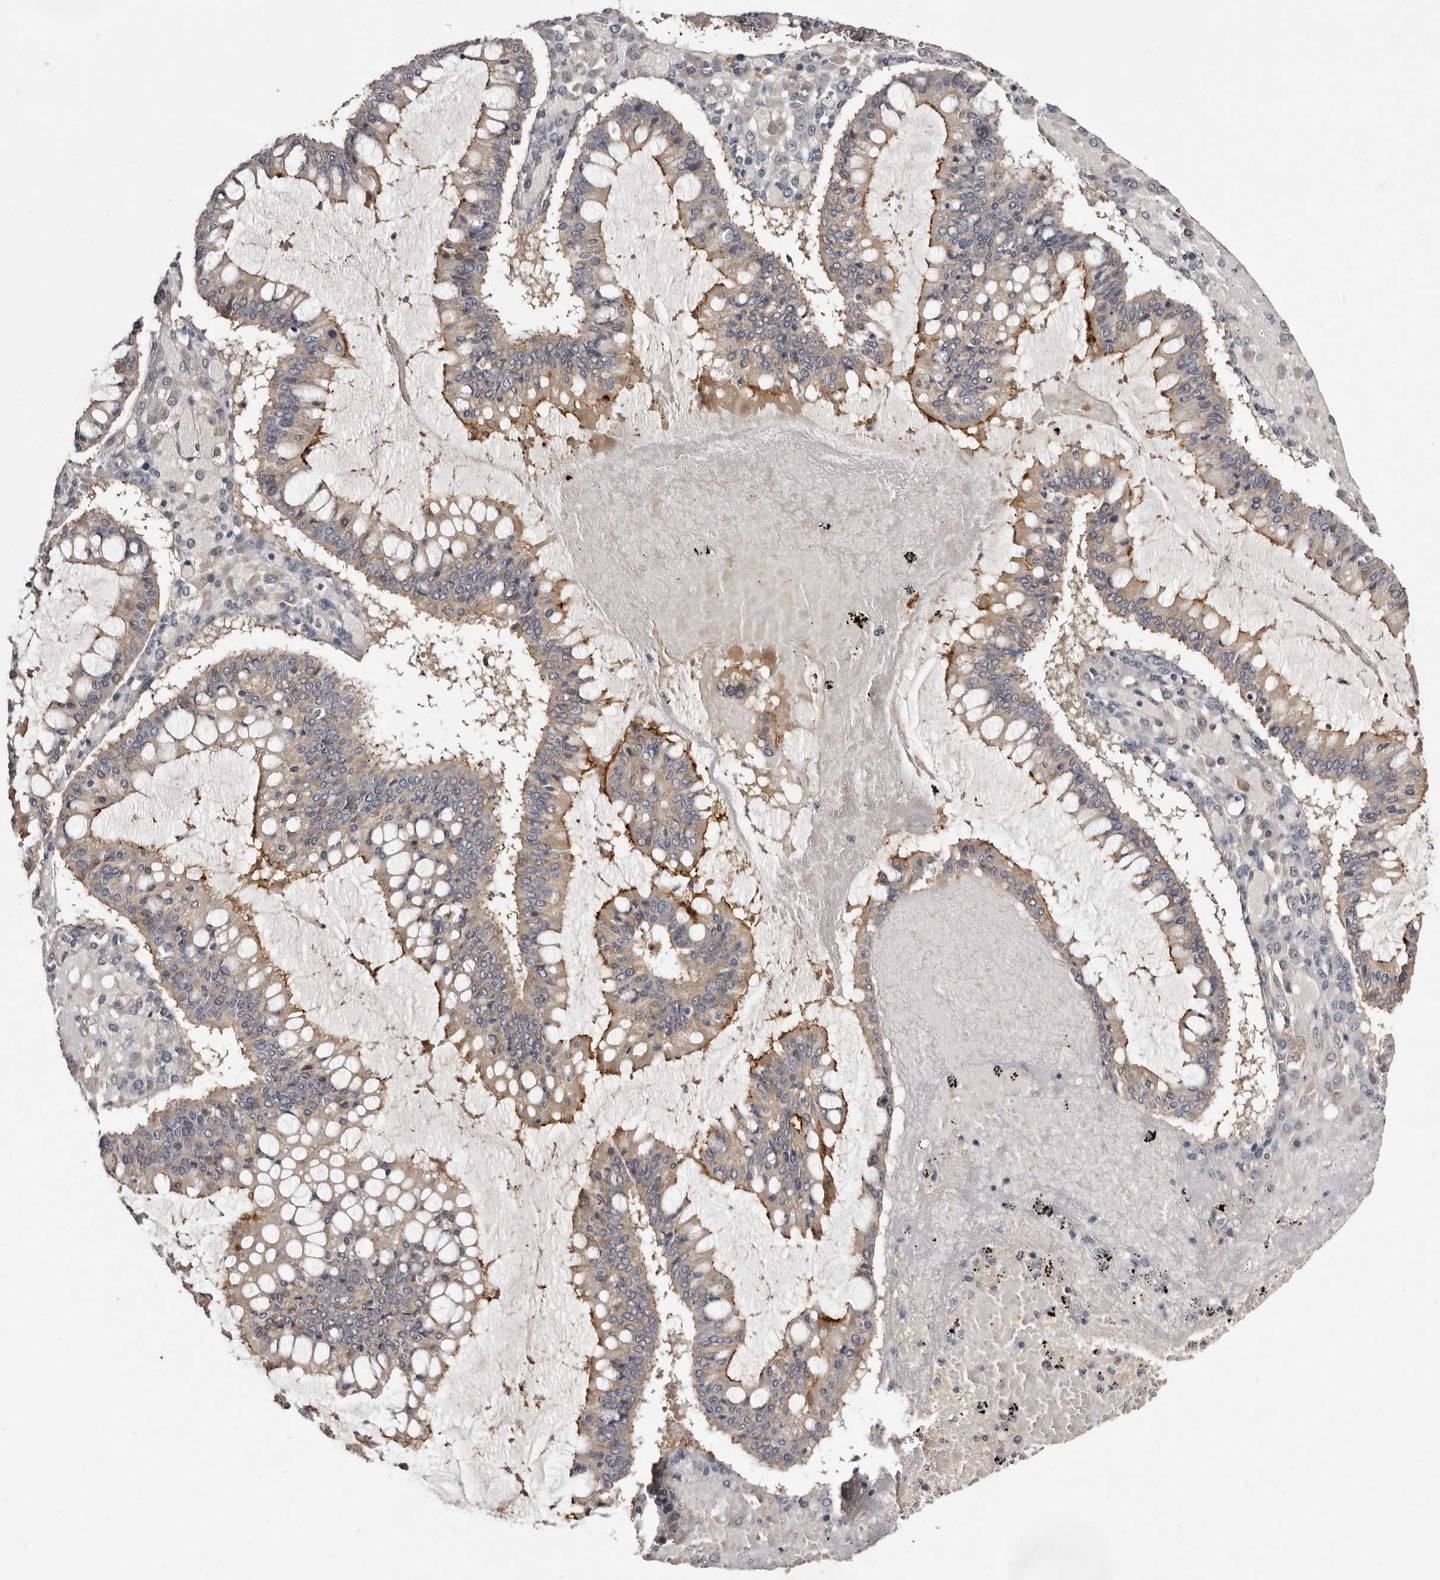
{"staining": {"intensity": "moderate", "quantity": "<25%", "location": "cytoplasmic/membranous"}, "tissue": "ovarian cancer", "cell_type": "Tumor cells", "image_type": "cancer", "snomed": [{"axis": "morphology", "description": "Cystadenocarcinoma, mucinous, NOS"}, {"axis": "topography", "description": "Ovary"}], "caption": "Tumor cells exhibit low levels of moderate cytoplasmic/membranous expression in about <25% of cells in human ovarian mucinous cystadenocarcinoma.", "gene": "INAVA", "patient": {"sex": "female", "age": 73}}